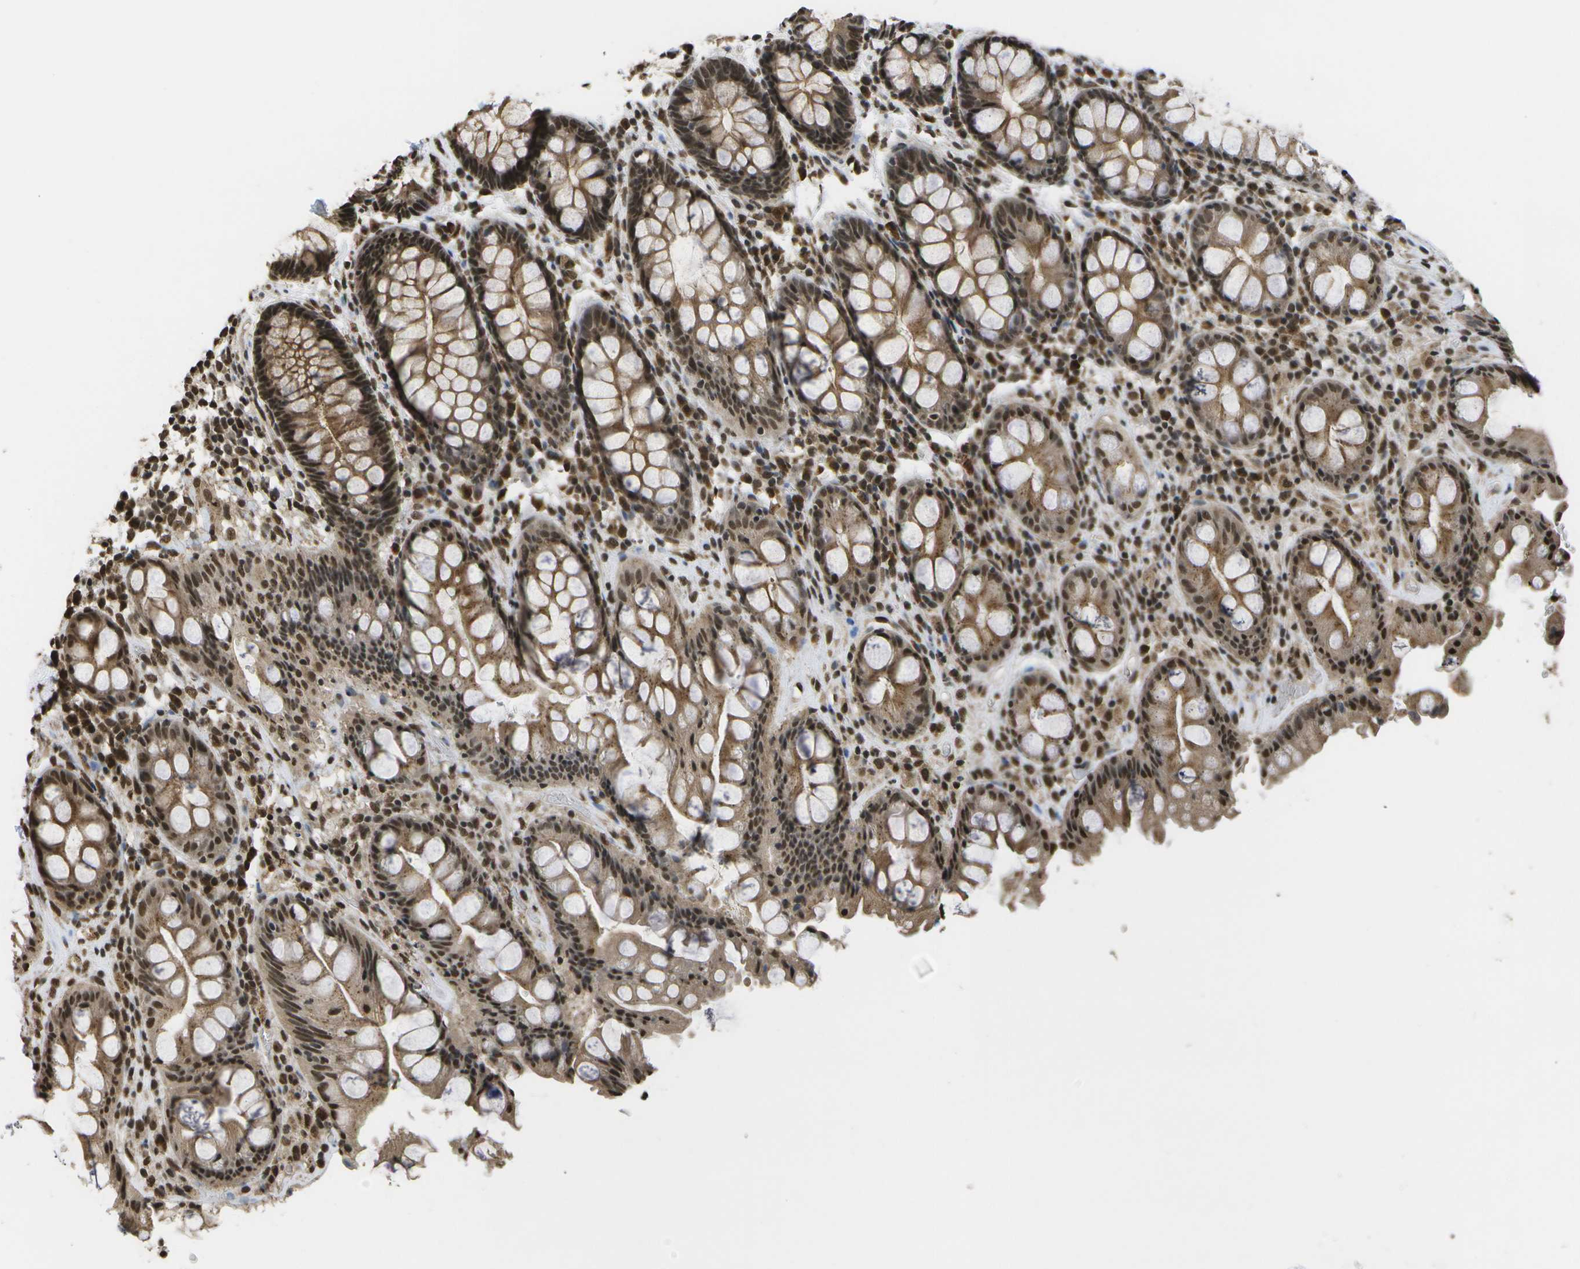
{"staining": {"intensity": "strong", "quantity": ">75%", "location": "cytoplasmic/membranous,nuclear"}, "tissue": "rectum", "cell_type": "Glandular cells", "image_type": "normal", "snomed": [{"axis": "morphology", "description": "Normal tissue, NOS"}, {"axis": "topography", "description": "Rectum"}], "caption": "This histopathology image displays immunohistochemistry staining of normal rectum, with high strong cytoplasmic/membranous,nuclear expression in approximately >75% of glandular cells.", "gene": "SPEN", "patient": {"sex": "male", "age": 64}}